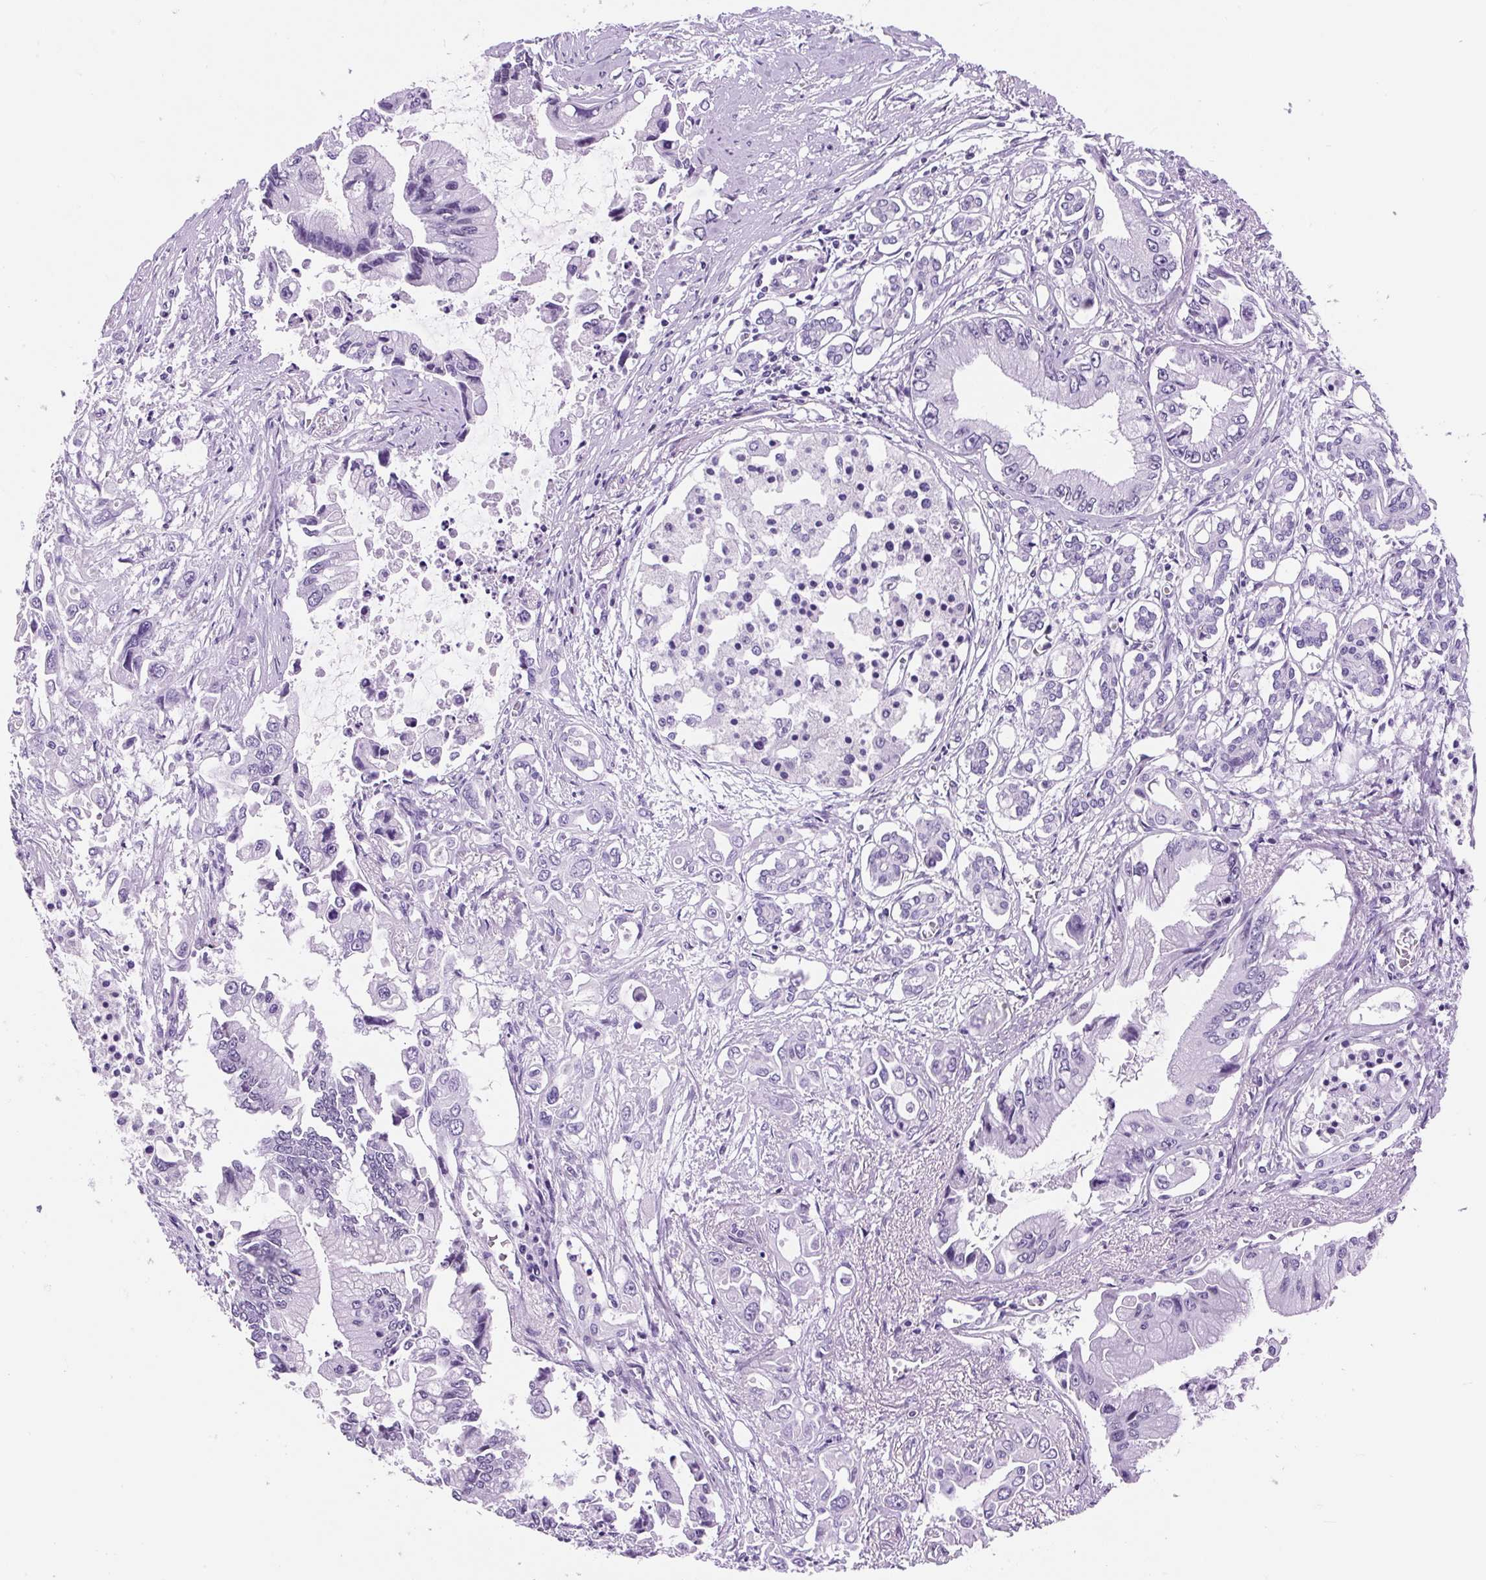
{"staining": {"intensity": "negative", "quantity": "none", "location": "none"}, "tissue": "pancreatic cancer", "cell_type": "Tumor cells", "image_type": "cancer", "snomed": [{"axis": "morphology", "description": "Adenocarcinoma, NOS"}, {"axis": "topography", "description": "Pancreas"}], "caption": "This histopathology image is of pancreatic adenocarcinoma stained with IHC to label a protein in brown with the nuclei are counter-stained blue. There is no expression in tumor cells.", "gene": "VPREB1", "patient": {"sex": "male", "age": 84}}